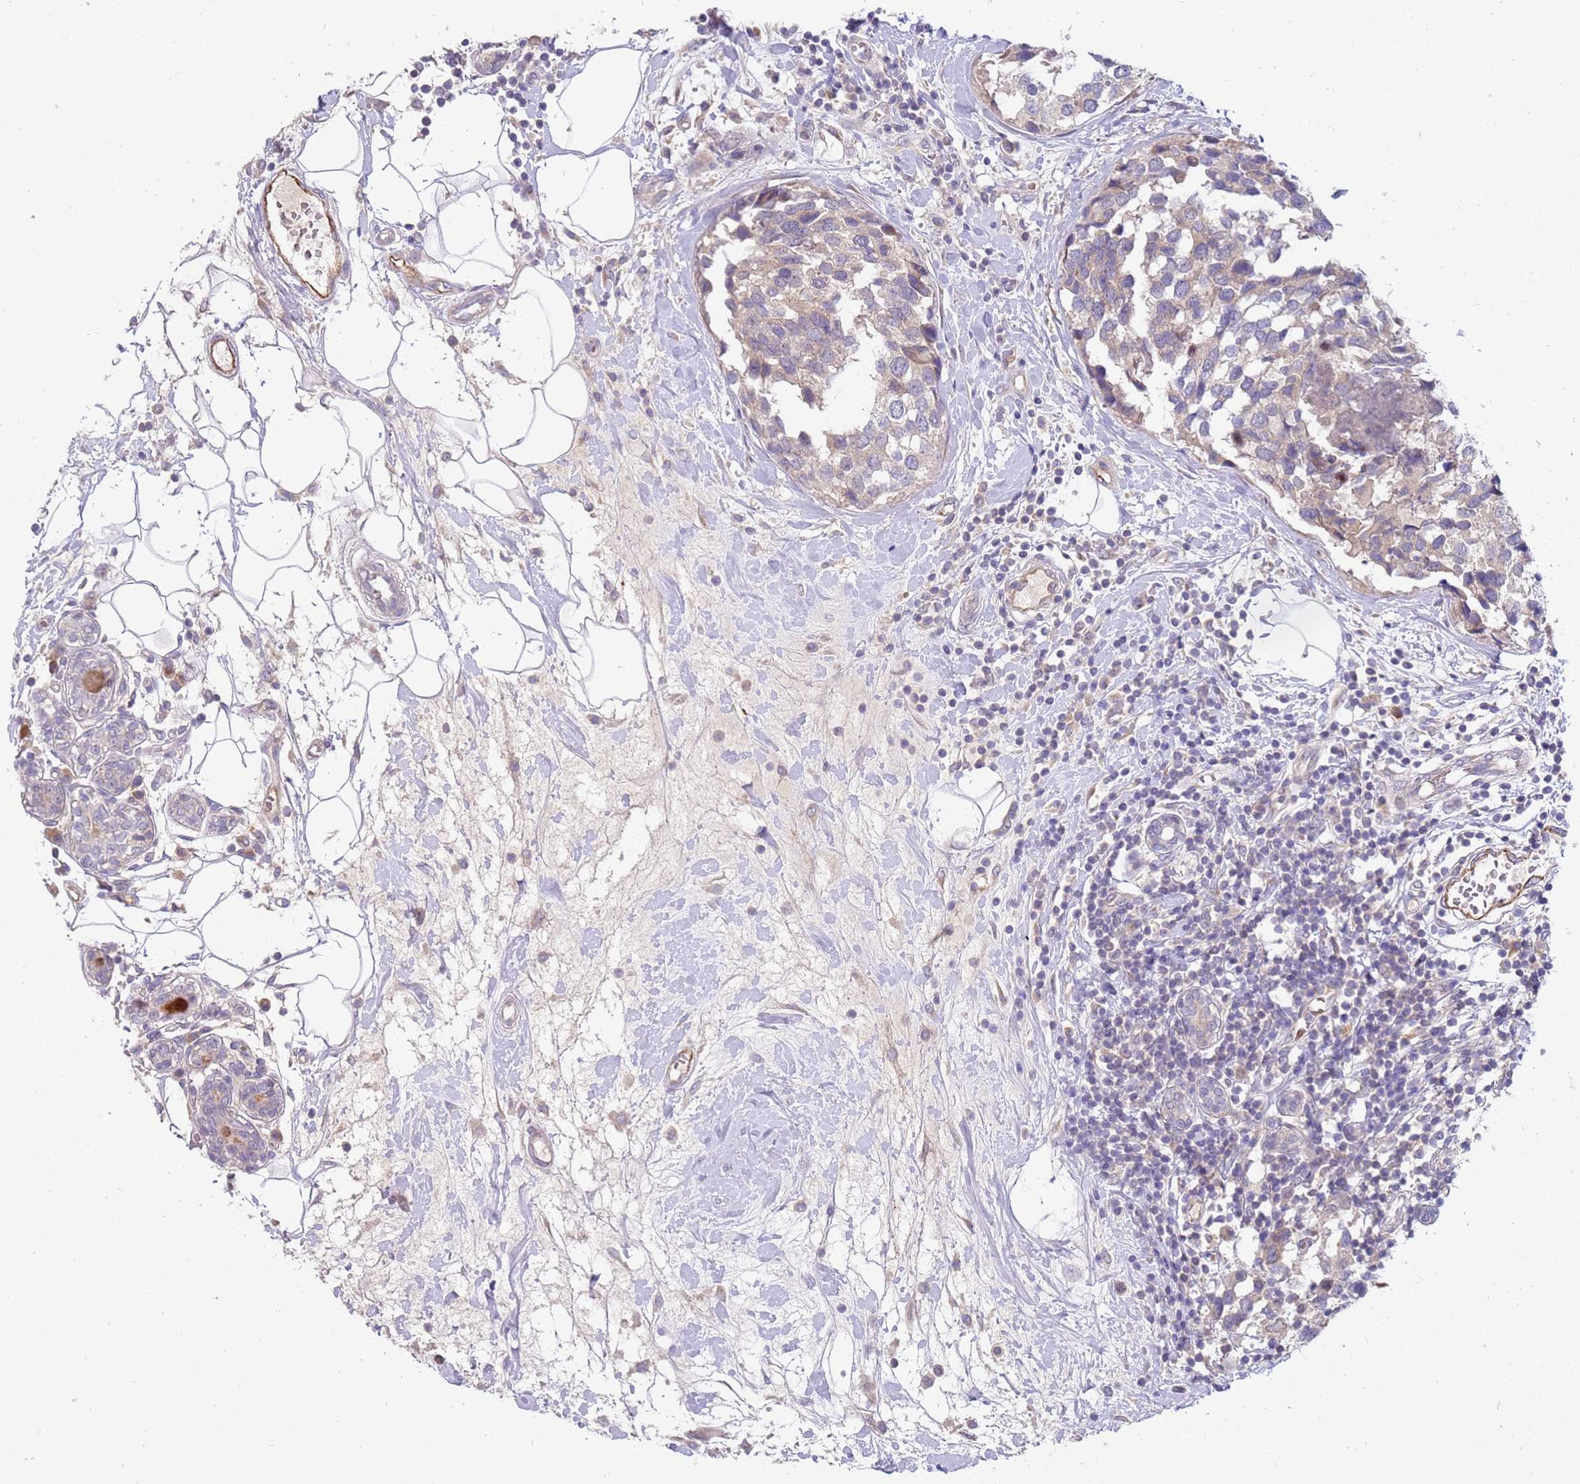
{"staining": {"intensity": "weak", "quantity": "<25%", "location": "cytoplasmic/membranous"}, "tissue": "breast cancer", "cell_type": "Tumor cells", "image_type": "cancer", "snomed": [{"axis": "morphology", "description": "Lobular carcinoma"}, {"axis": "topography", "description": "Breast"}], "caption": "A high-resolution histopathology image shows IHC staining of breast cancer (lobular carcinoma), which reveals no significant positivity in tumor cells.", "gene": "NMUR2", "patient": {"sex": "female", "age": 59}}